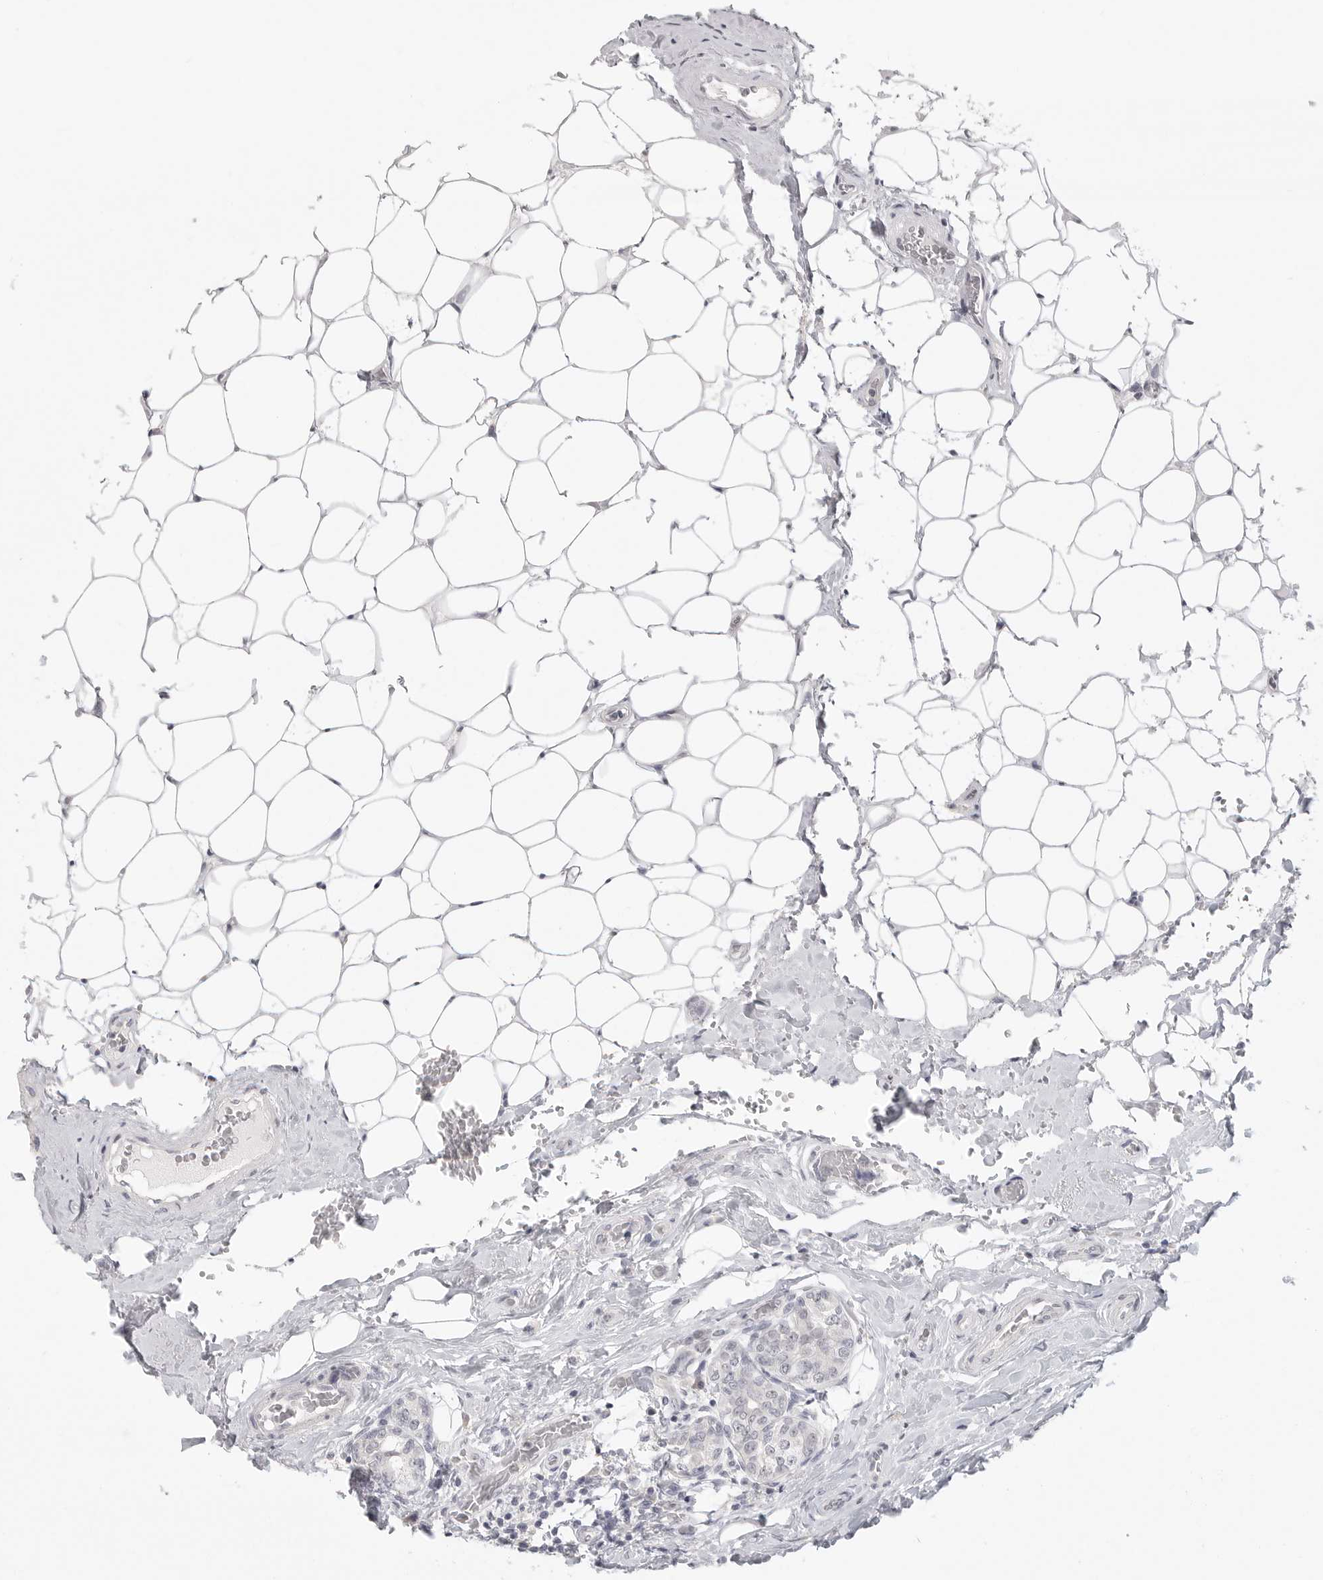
{"staining": {"intensity": "negative", "quantity": "none", "location": "none"}, "tissue": "breast cancer", "cell_type": "Tumor cells", "image_type": "cancer", "snomed": [{"axis": "morphology", "description": "Normal tissue, NOS"}, {"axis": "morphology", "description": "Duct carcinoma"}, {"axis": "topography", "description": "Breast"}], "caption": "Immunohistochemistry (IHC) of breast cancer (intraductal carcinoma) reveals no expression in tumor cells.", "gene": "HMGCS2", "patient": {"sex": "female", "age": 43}}